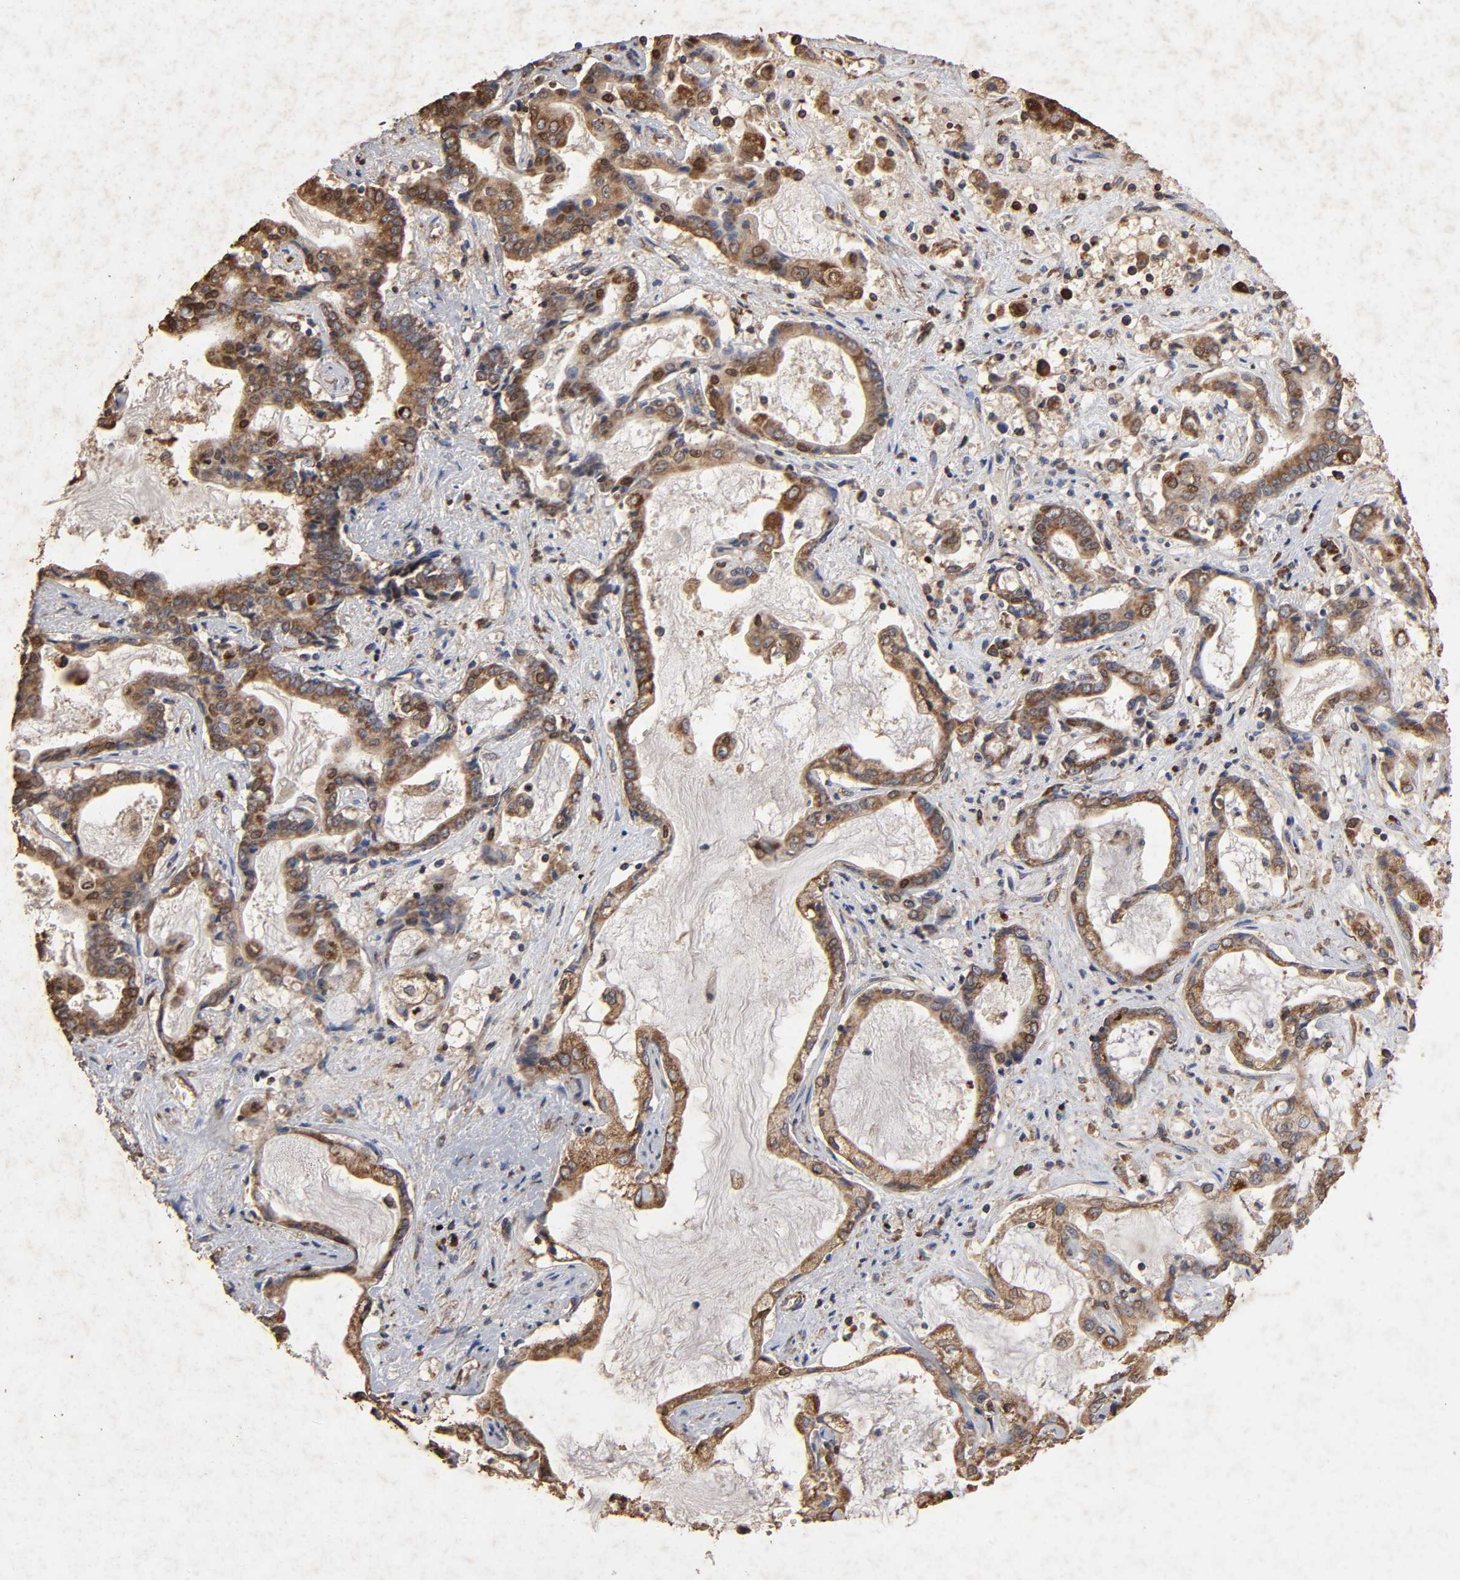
{"staining": {"intensity": "strong", "quantity": ">75%", "location": "cytoplasmic/membranous"}, "tissue": "liver cancer", "cell_type": "Tumor cells", "image_type": "cancer", "snomed": [{"axis": "morphology", "description": "Cholangiocarcinoma"}, {"axis": "topography", "description": "Liver"}], "caption": "Immunohistochemistry (DAB) staining of human liver cancer (cholangiocarcinoma) reveals strong cytoplasmic/membranous protein staining in approximately >75% of tumor cells. (DAB IHC, brown staining for protein, blue staining for nuclei).", "gene": "CYCS", "patient": {"sex": "male", "age": 57}}